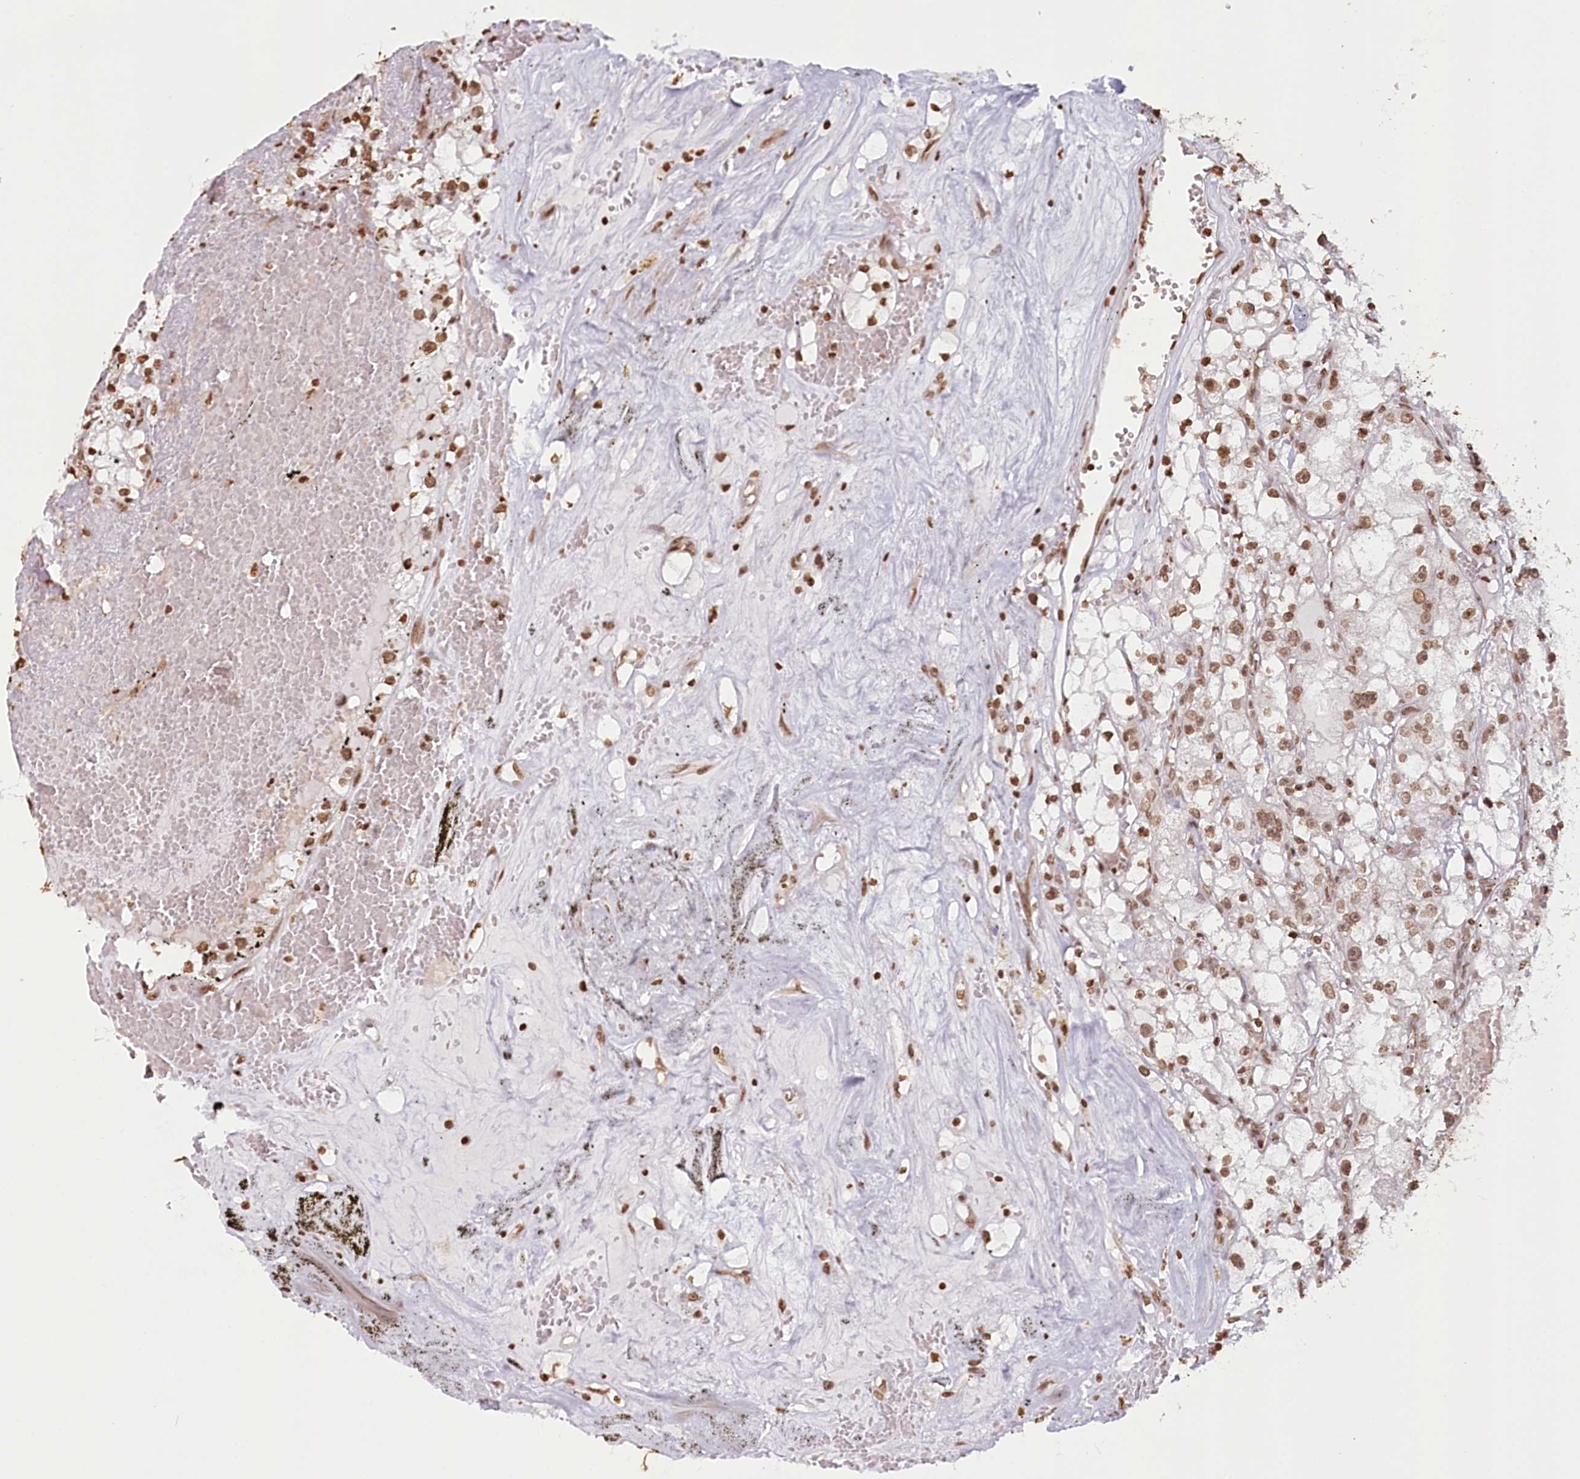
{"staining": {"intensity": "moderate", "quantity": ">75%", "location": "nuclear"}, "tissue": "renal cancer", "cell_type": "Tumor cells", "image_type": "cancer", "snomed": [{"axis": "morphology", "description": "Adenocarcinoma, NOS"}, {"axis": "topography", "description": "Kidney"}], "caption": "Renal cancer stained with IHC demonstrates moderate nuclear expression in about >75% of tumor cells.", "gene": "FAM13A", "patient": {"sex": "male", "age": 56}}